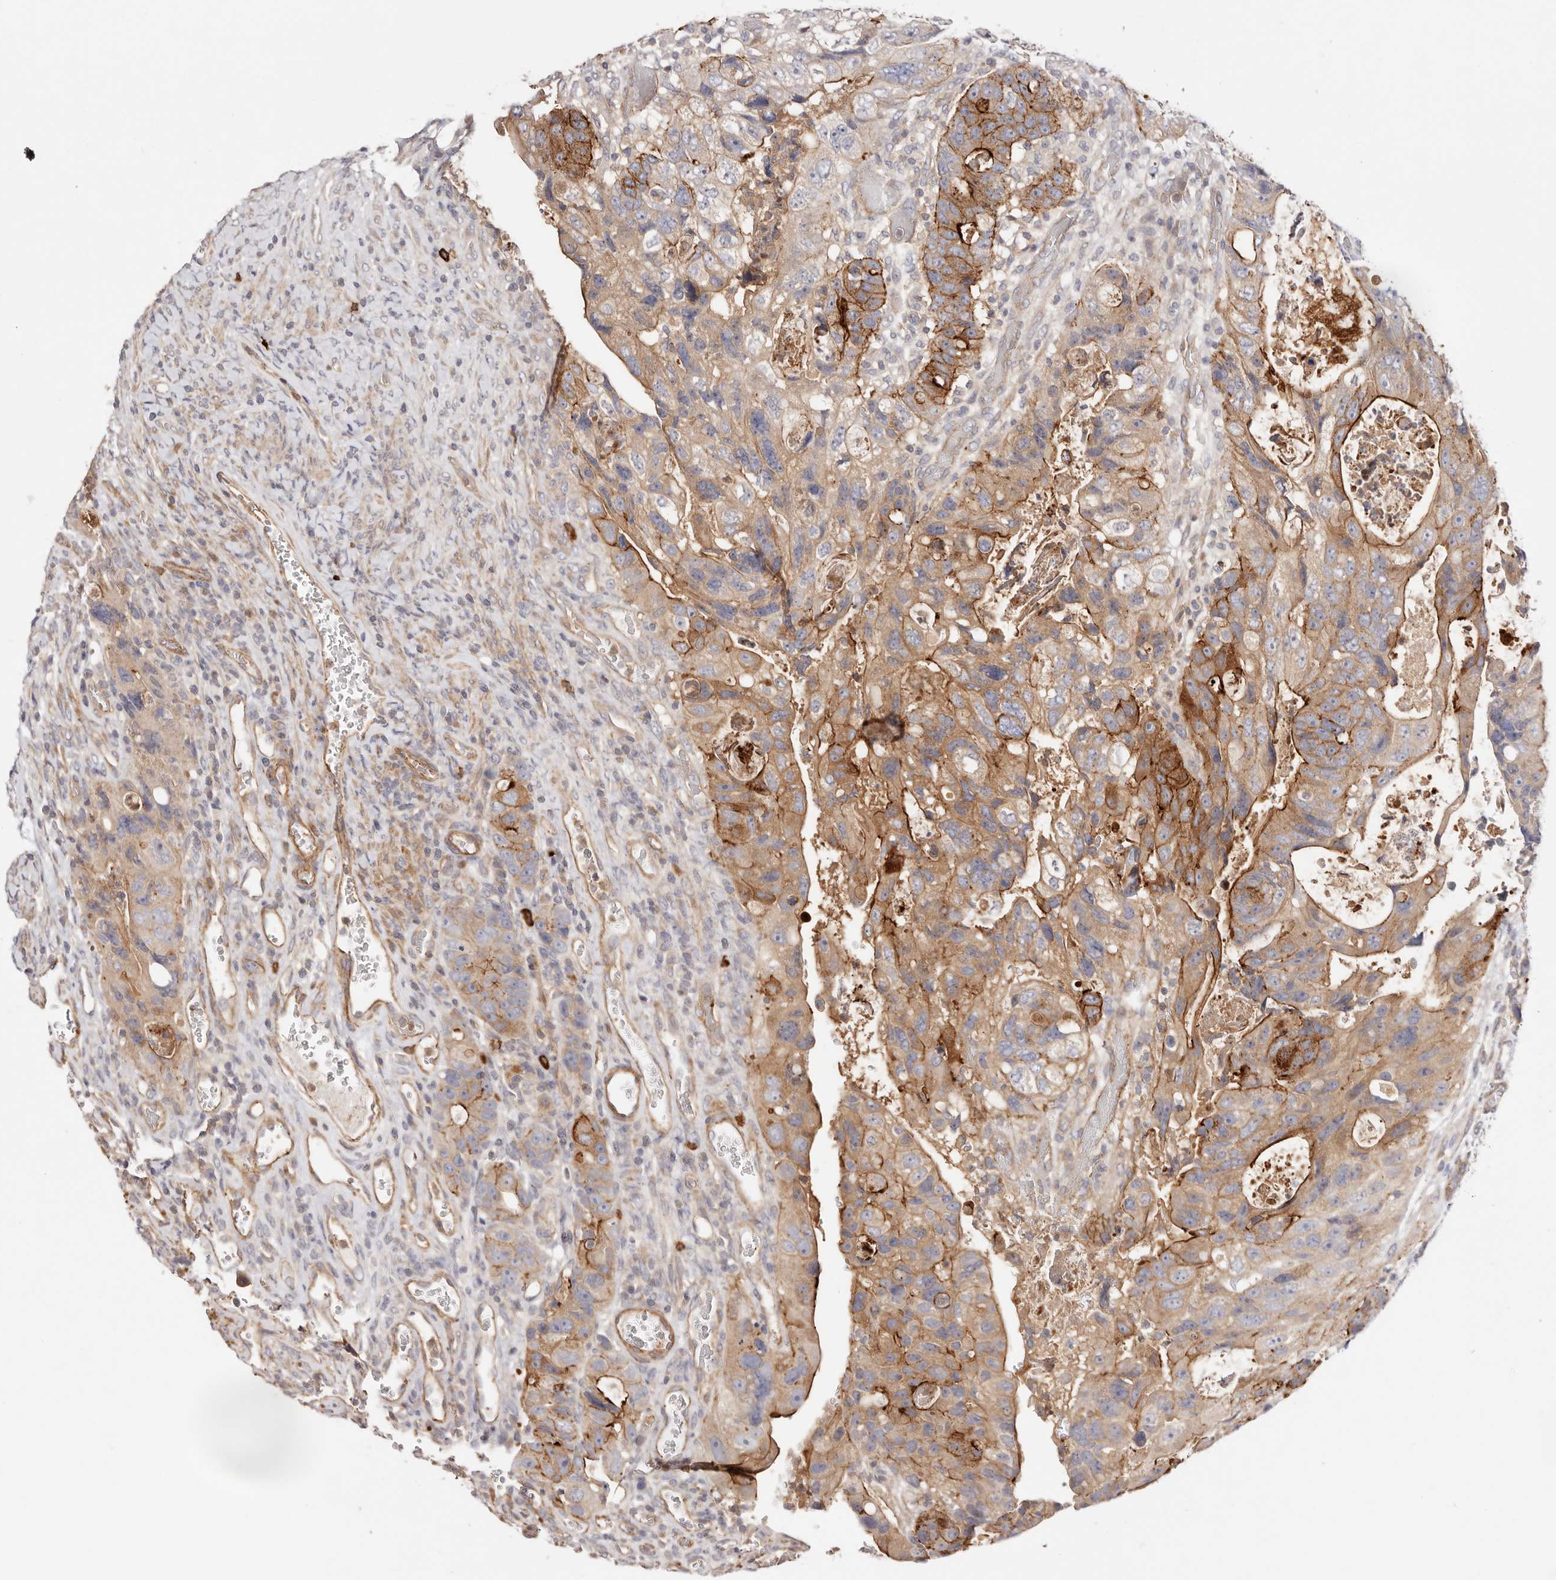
{"staining": {"intensity": "strong", "quantity": ">75%", "location": "cytoplasmic/membranous"}, "tissue": "colorectal cancer", "cell_type": "Tumor cells", "image_type": "cancer", "snomed": [{"axis": "morphology", "description": "Adenocarcinoma, NOS"}, {"axis": "topography", "description": "Rectum"}], "caption": "Approximately >75% of tumor cells in colorectal cancer exhibit strong cytoplasmic/membranous protein positivity as visualized by brown immunohistochemical staining.", "gene": "SLC35B2", "patient": {"sex": "male", "age": 59}}